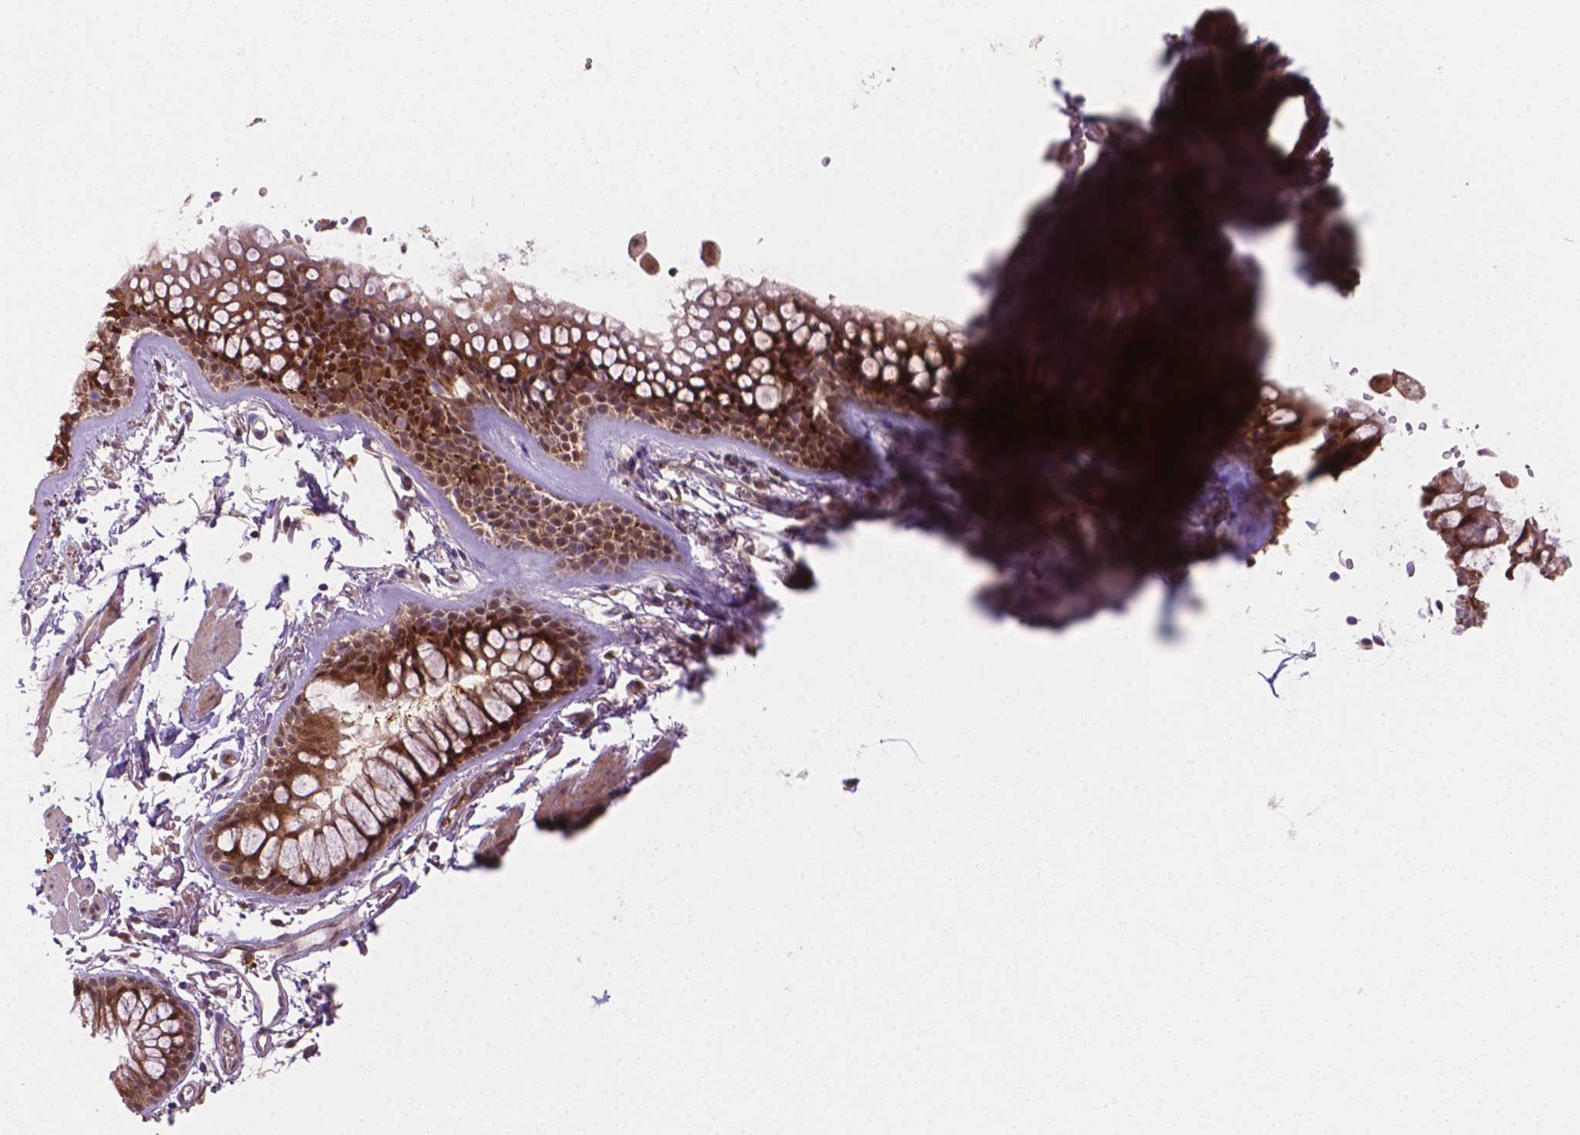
{"staining": {"intensity": "moderate", "quantity": ">75%", "location": "cytoplasmic/membranous,nuclear"}, "tissue": "bronchus", "cell_type": "Respiratory epithelial cells", "image_type": "normal", "snomed": [{"axis": "morphology", "description": "Normal tissue, NOS"}, {"axis": "topography", "description": "Cartilage tissue"}, {"axis": "topography", "description": "Bronchus"}], "caption": "A photomicrograph of human bronchus stained for a protein demonstrates moderate cytoplasmic/membranous,nuclear brown staining in respiratory epithelial cells.", "gene": "PLIN3", "patient": {"sex": "female", "age": 79}}